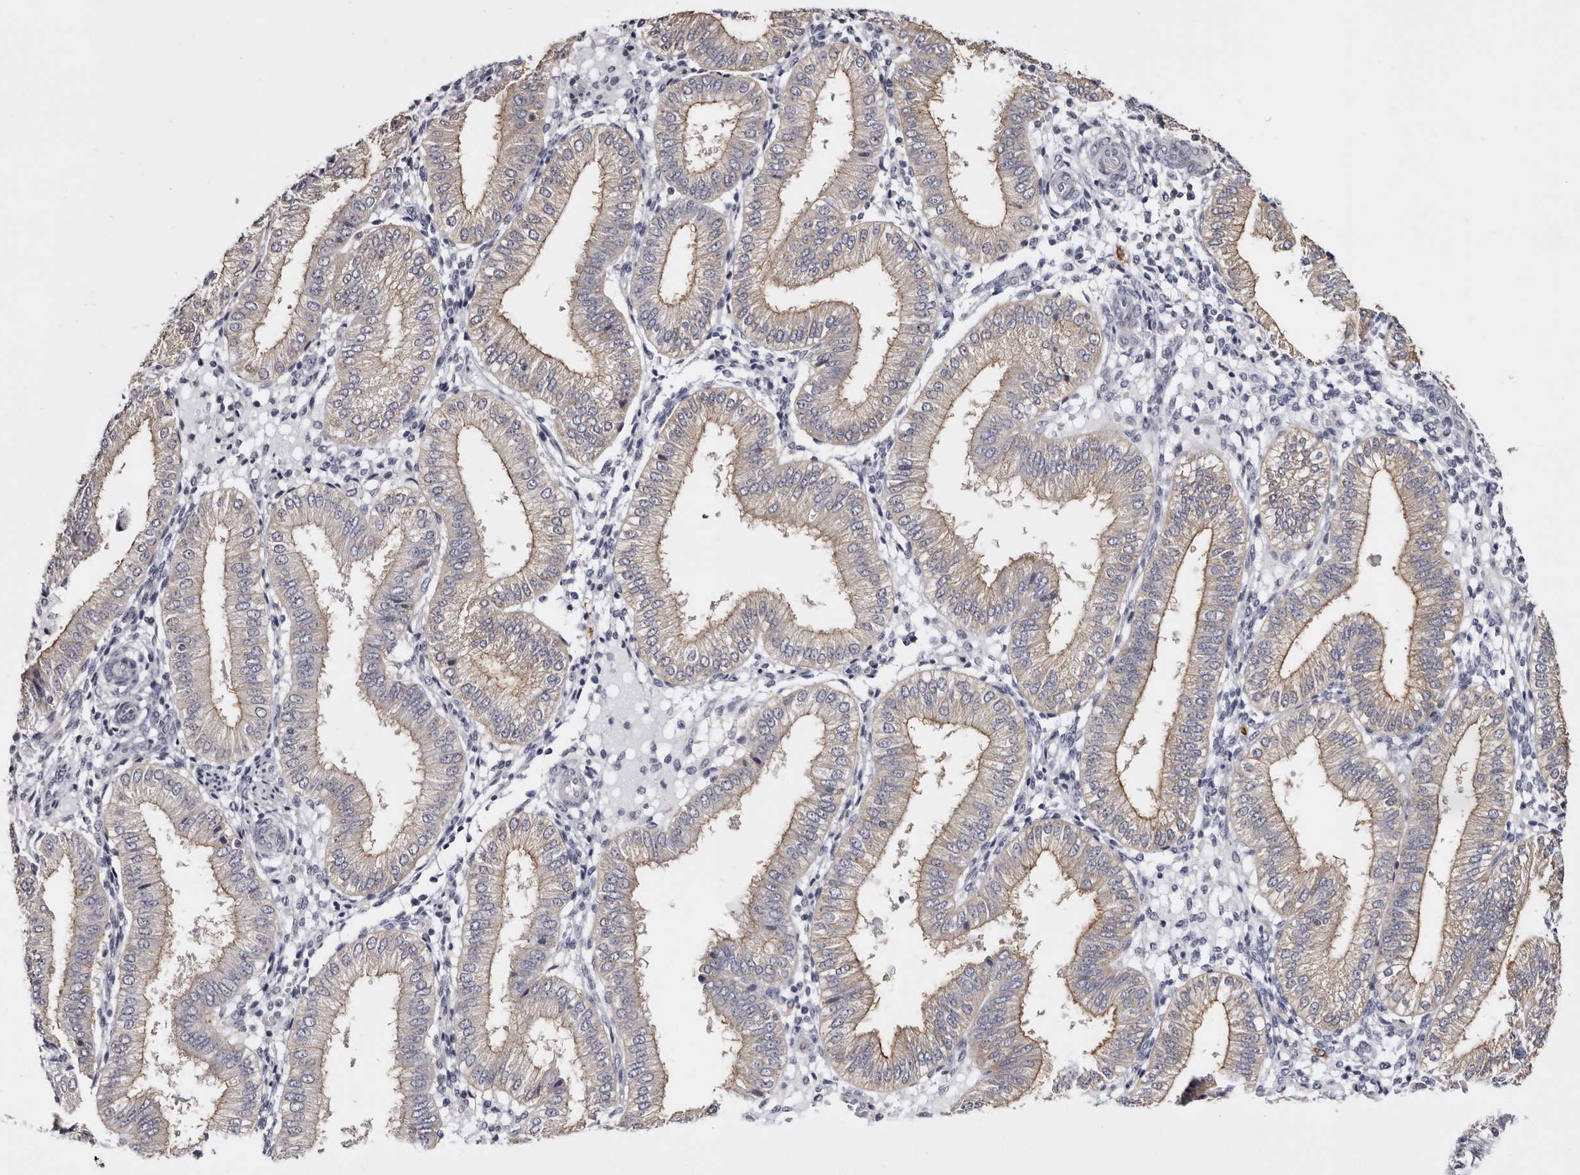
{"staining": {"intensity": "negative", "quantity": "none", "location": "none"}, "tissue": "endometrium", "cell_type": "Cells in endometrial stroma", "image_type": "normal", "snomed": [{"axis": "morphology", "description": "Normal tissue, NOS"}, {"axis": "topography", "description": "Endometrium"}], "caption": "High power microscopy micrograph of an immunohistochemistry image of benign endometrium, revealing no significant expression in cells in endometrial stroma.", "gene": "LAD1", "patient": {"sex": "female", "age": 39}}